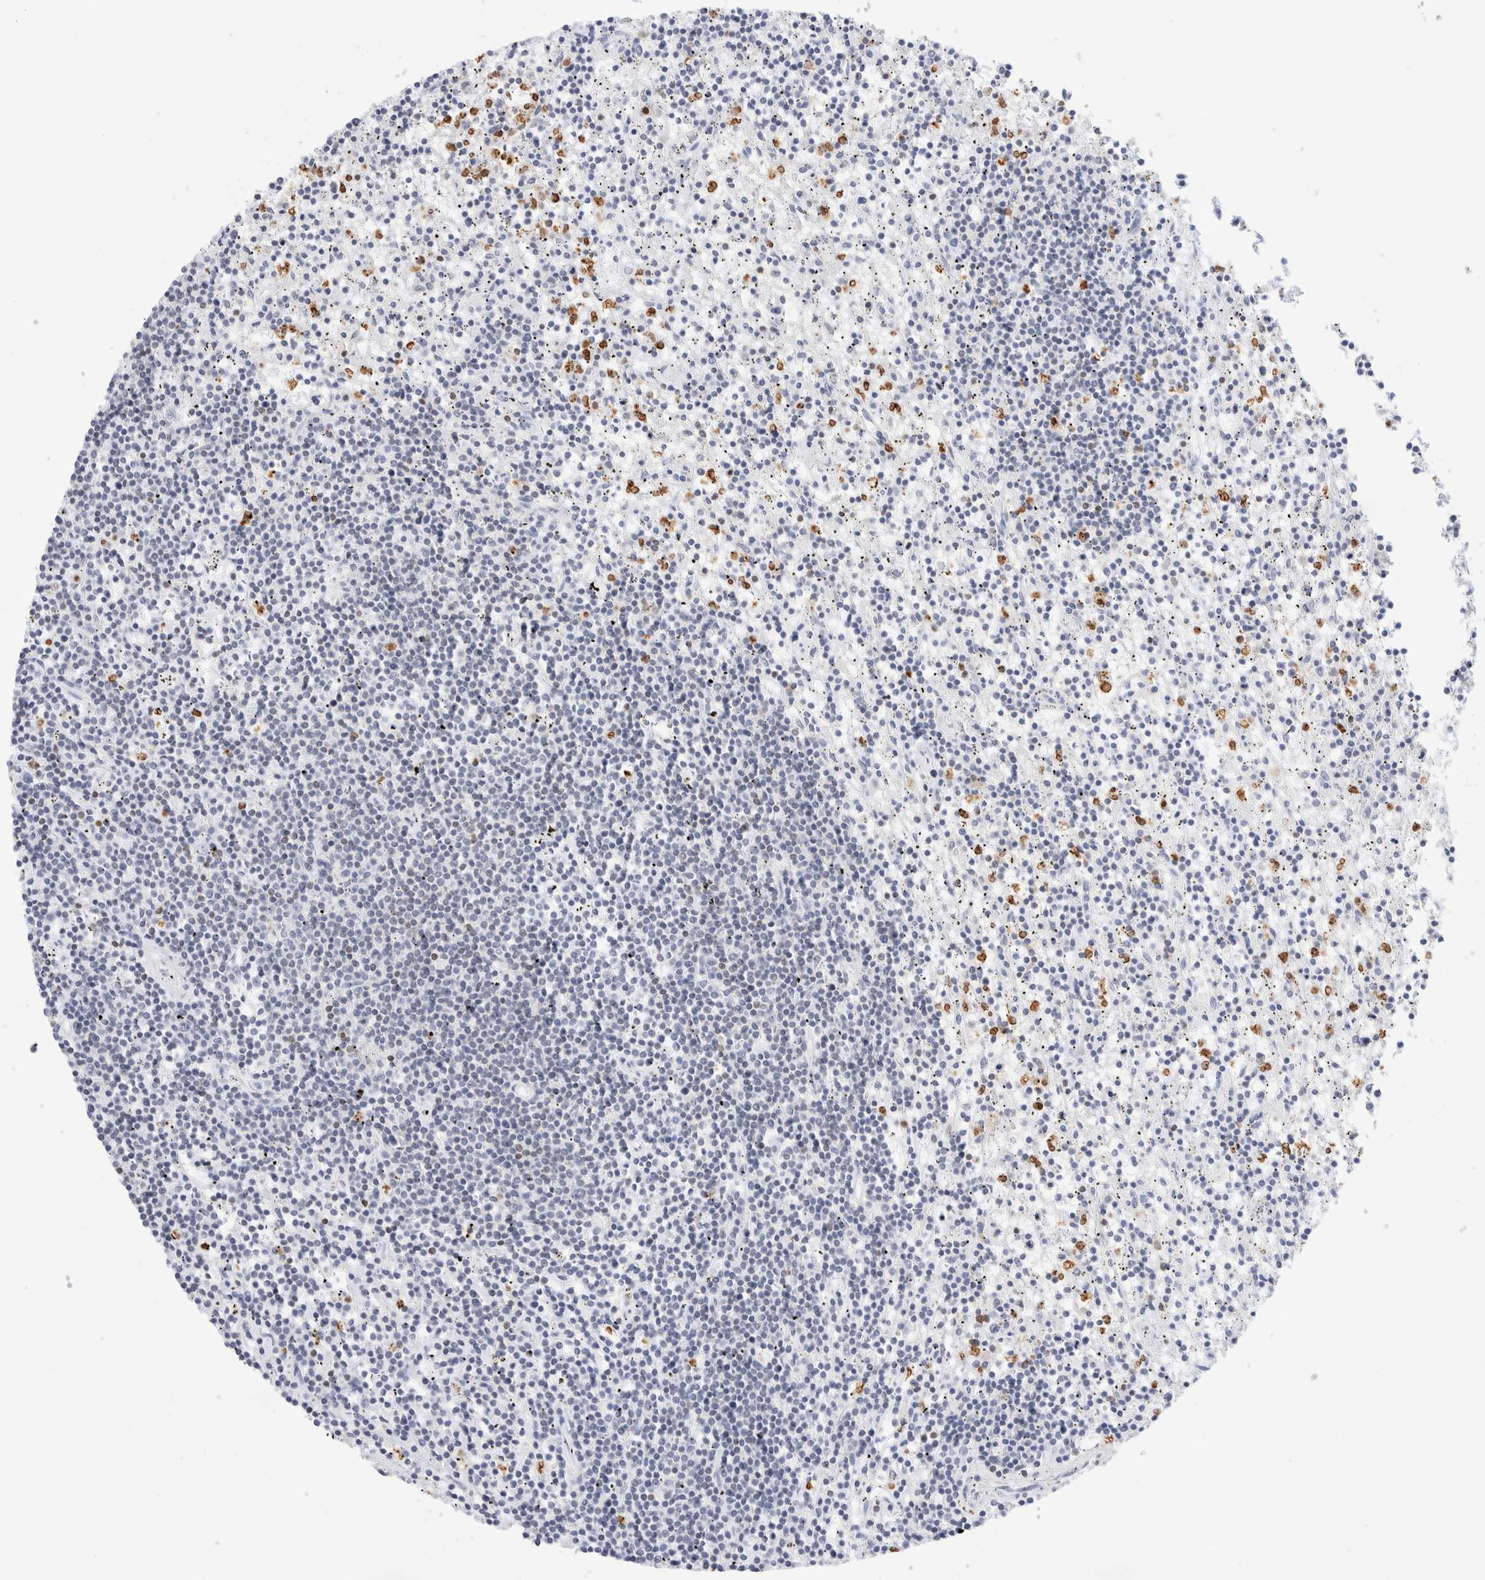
{"staining": {"intensity": "negative", "quantity": "none", "location": "none"}, "tissue": "lymphoma", "cell_type": "Tumor cells", "image_type": "cancer", "snomed": [{"axis": "morphology", "description": "Malignant lymphoma, non-Hodgkin's type, Low grade"}, {"axis": "topography", "description": "Spleen"}], "caption": "Immunohistochemistry (IHC) micrograph of lymphoma stained for a protein (brown), which reveals no expression in tumor cells.", "gene": "ALOX5AP", "patient": {"sex": "male", "age": 76}}